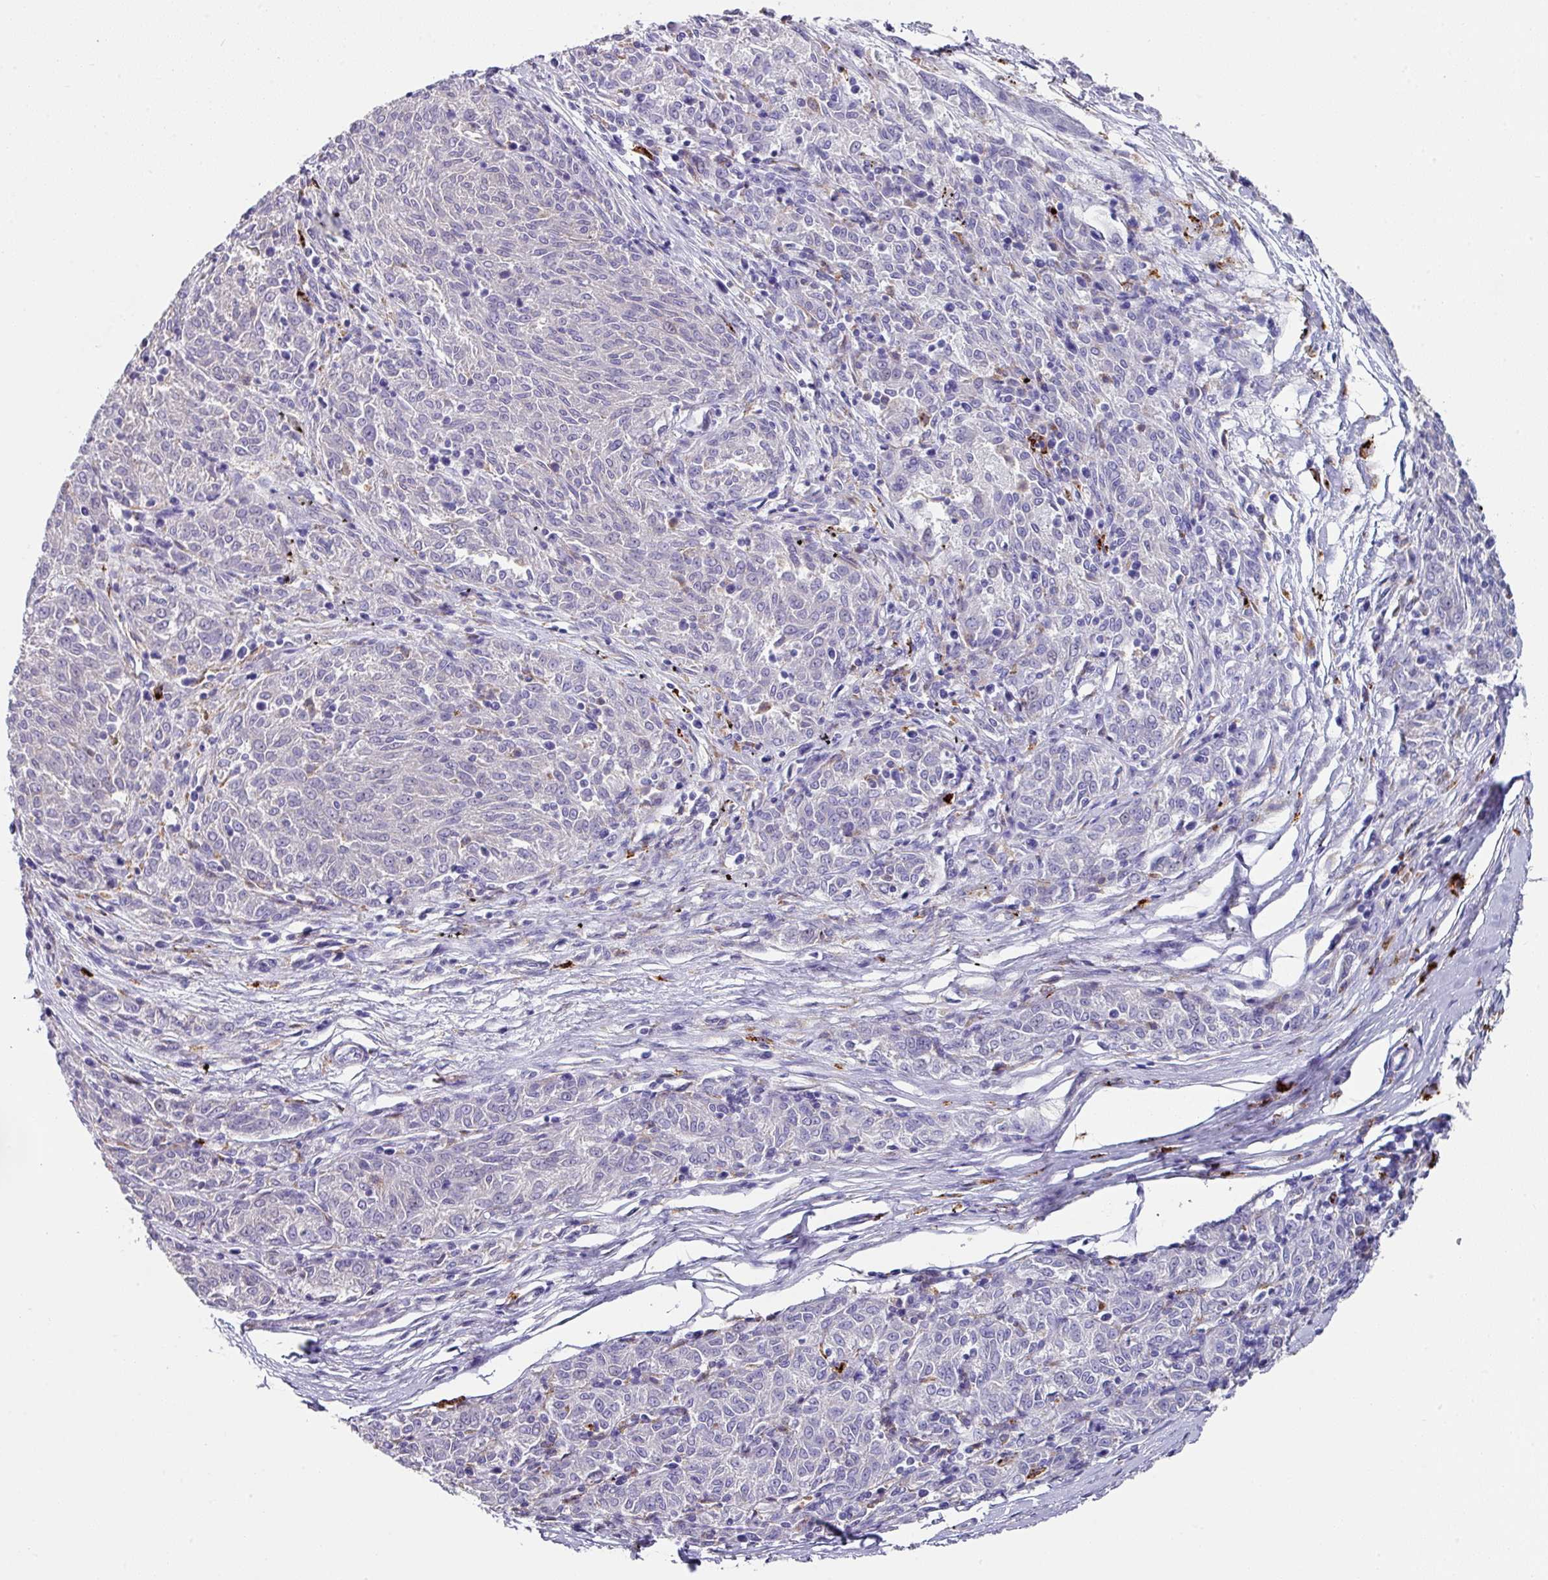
{"staining": {"intensity": "negative", "quantity": "none", "location": "none"}, "tissue": "melanoma", "cell_type": "Tumor cells", "image_type": "cancer", "snomed": [{"axis": "morphology", "description": "Malignant melanoma, NOS"}, {"axis": "topography", "description": "Skin"}], "caption": "DAB immunohistochemical staining of human melanoma displays no significant positivity in tumor cells. (Brightfield microscopy of DAB IHC at high magnification).", "gene": "CPVL", "patient": {"sex": "female", "age": 72}}